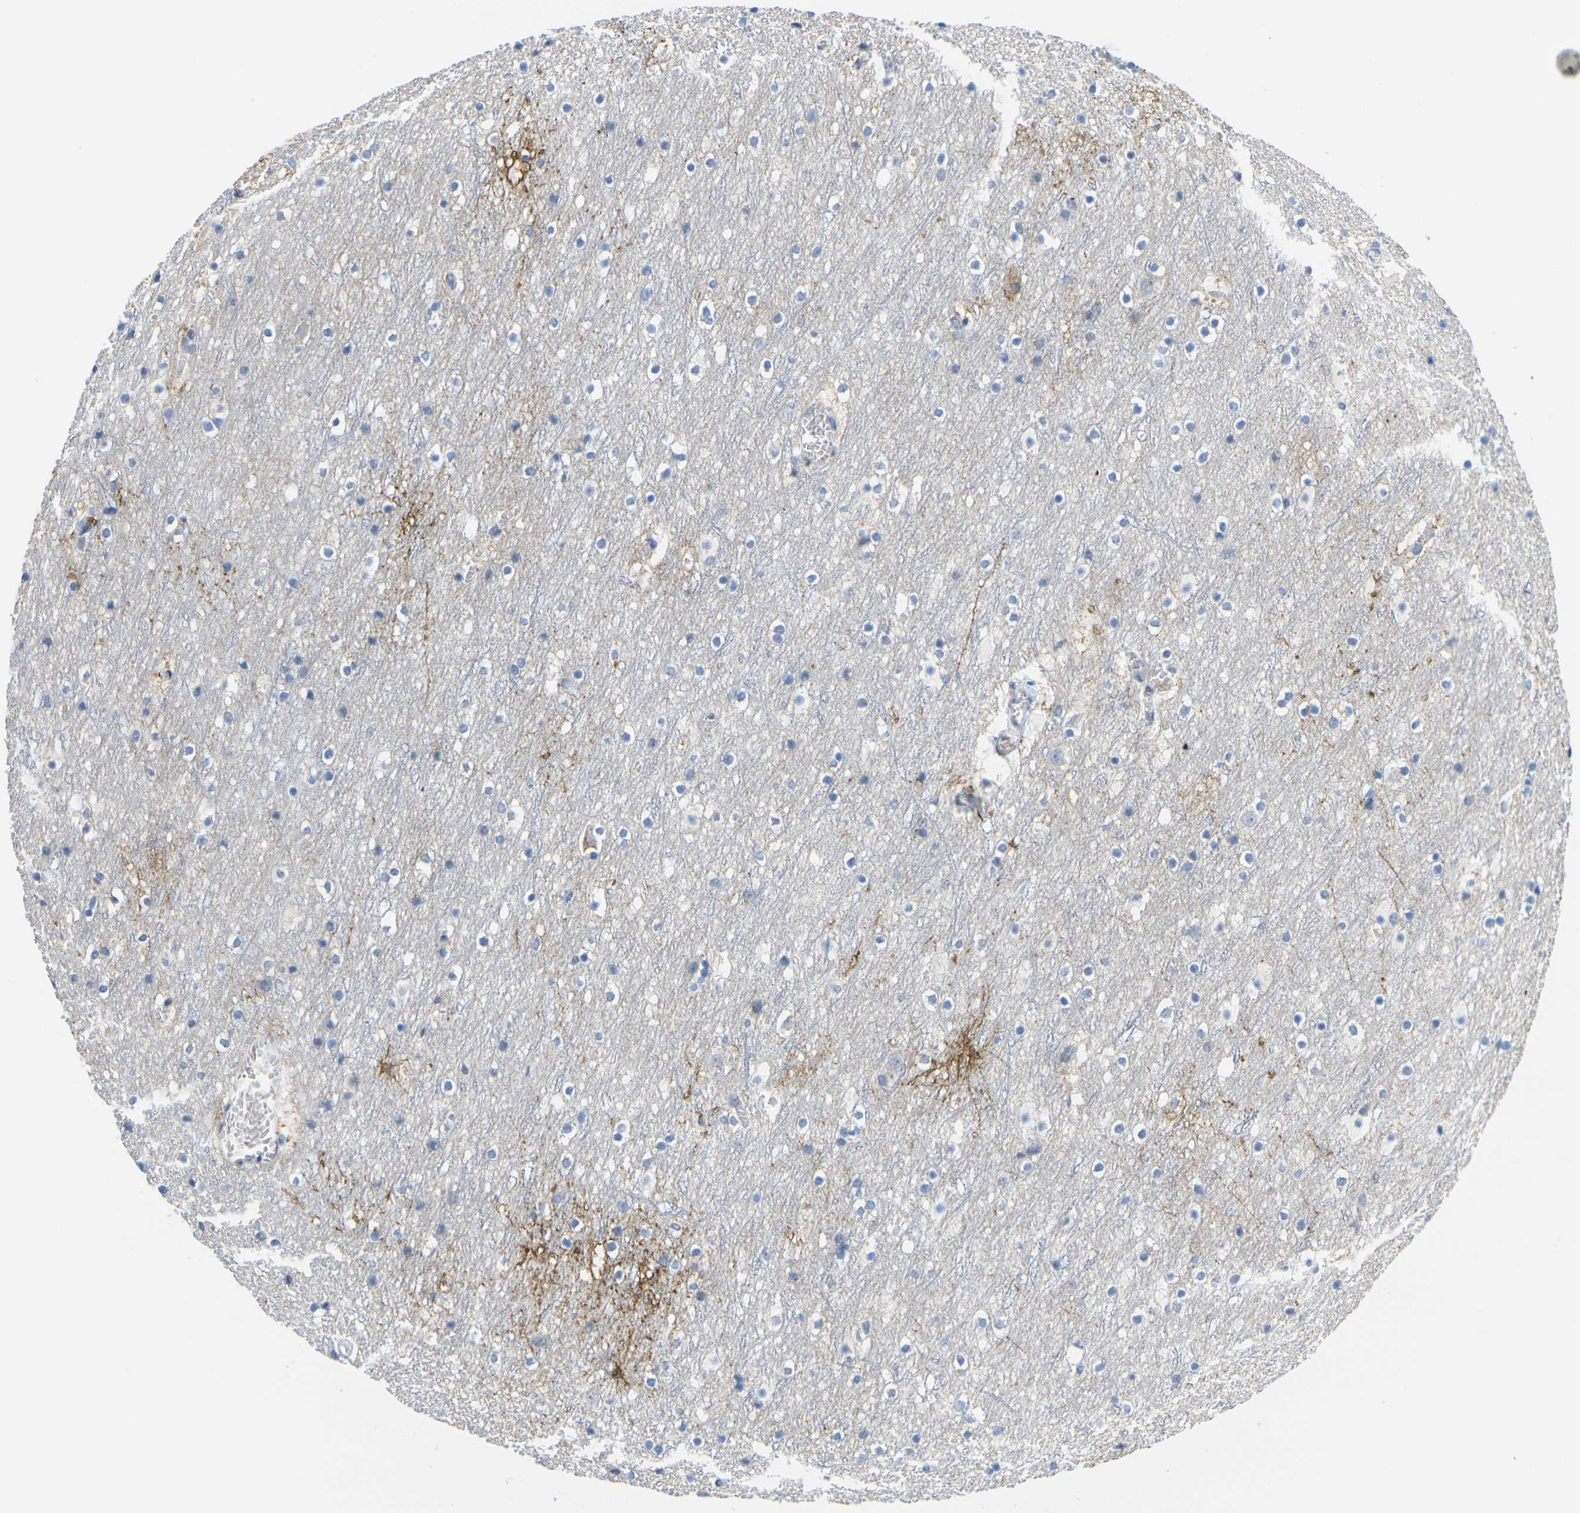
{"staining": {"intensity": "moderate", "quantity": "25%-75%", "location": "cytoplasmic/membranous"}, "tissue": "cerebral cortex", "cell_type": "Endothelial cells", "image_type": "normal", "snomed": [{"axis": "morphology", "description": "Normal tissue, NOS"}, {"axis": "topography", "description": "Cerebral cortex"}], "caption": "Protein expression analysis of normal cerebral cortex exhibits moderate cytoplasmic/membranous positivity in about 25%-75% of endothelial cells. Using DAB (brown) and hematoxylin (blue) stains, captured at high magnification using brightfield microscopy.", "gene": "OTOF", "patient": {"sex": "male", "age": 45}}